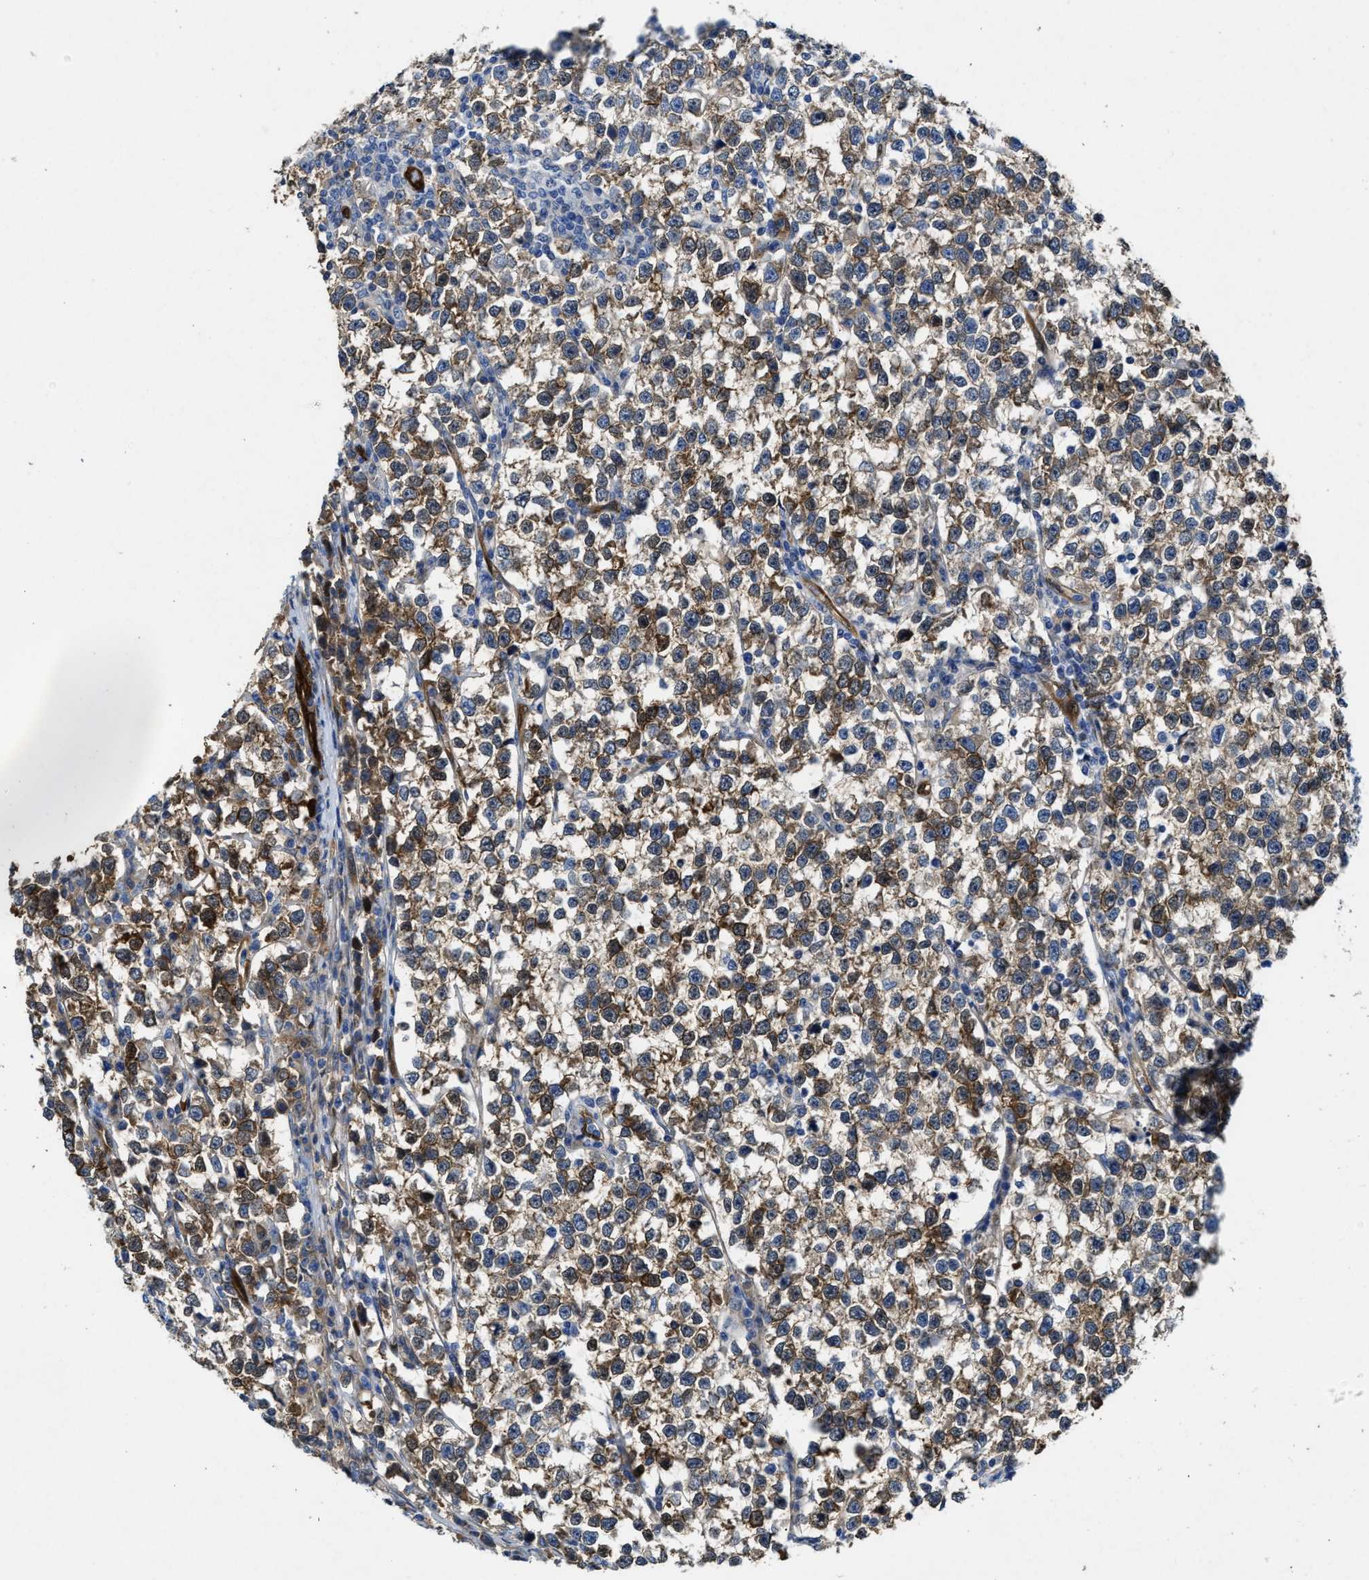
{"staining": {"intensity": "moderate", "quantity": ">75%", "location": "cytoplasmic/membranous"}, "tissue": "testis cancer", "cell_type": "Tumor cells", "image_type": "cancer", "snomed": [{"axis": "morphology", "description": "Normal tissue, NOS"}, {"axis": "morphology", "description": "Seminoma, NOS"}, {"axis": "topography", "description": "Testis"}], "caption": "Protein expression analysis of human seminoma (testis) reveals moderate cytoplasmic/membranous staining in approximately >75% of tumor cells. (DAB (3,3'-diaminobenzidine) = brown stain, brightfield microscopy at high magnification).", "gene": "ASS1", "patient": {"sex": "male", "age": 43}}